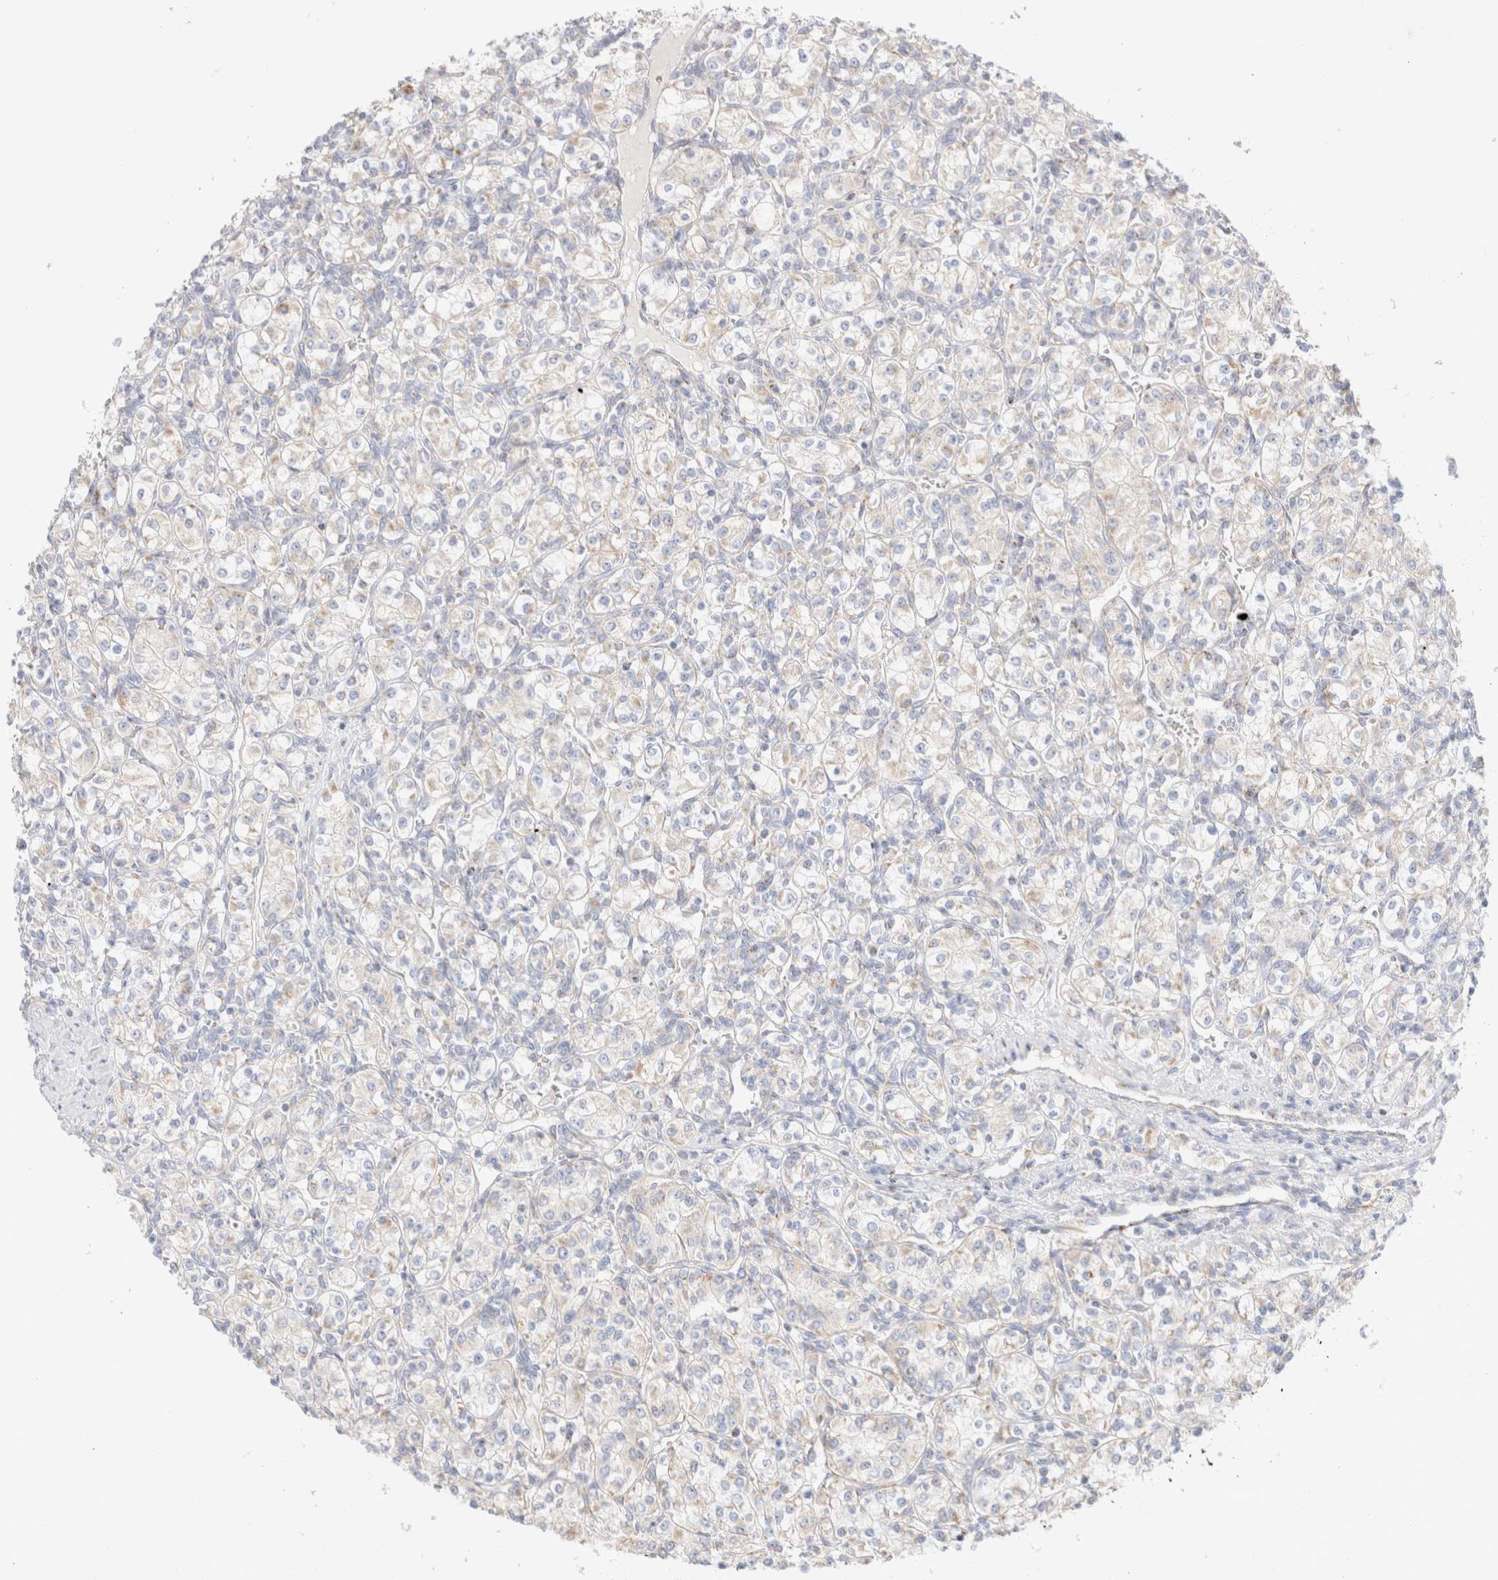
{"staining": {"intensity": "negative", "quantity": "none", "location": "none"}, "tissue": "renal cancer", "cell_type": "Tumor cells", "image_type": "cancer", "snomed": [{"axis": "morphology", "description": "Adenocarcinoma, NOS"}, {"axis": "topography", "description": "Kidney"}], "caption": "An immunohistochemistry (IHC) histopathology image of renal cancer is shown. There is no staining in tumor cells of renal cancer. (Stains: DAB IHC with hematoxylin counter stain, Microscopy: brightfield microscopy at high magnification).", "gene": "ATP6V1C1", "patient": {"sex": "male", "age": 77}}